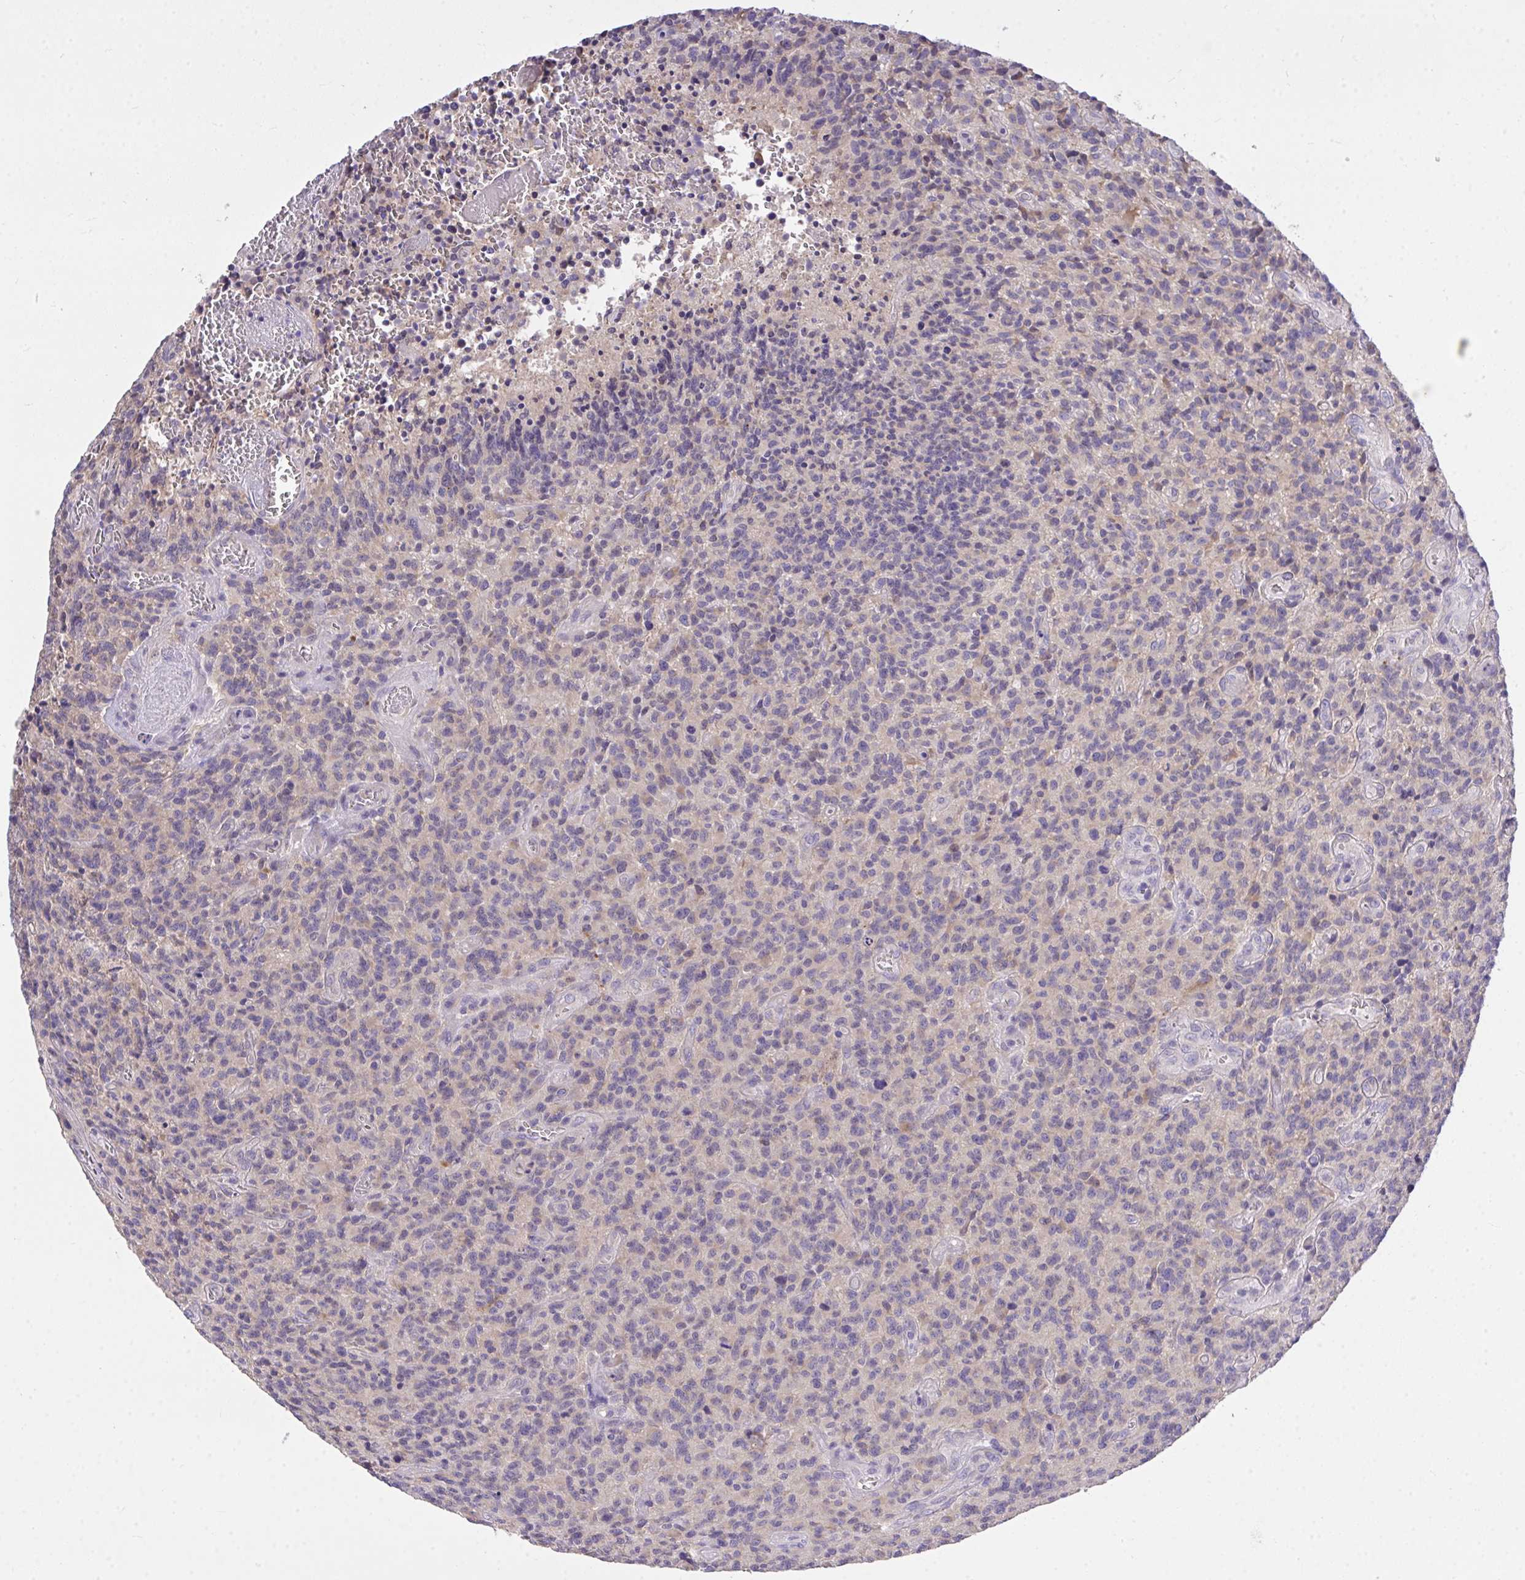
{"staining": {"intensity": "weak", "quantity": "<25%", "location": "cytoplasmic/membranous"}, "tissue": "glioma", "cell_type": "Tumor cells", "image_type": "cancer", "snomed": [{"axis": "morphology", "description": "Glioma, malignant, High grade"}, {"axis": "topography", "description": "Brain"}], "caption": "High magnification brightfield microscopy of glioma stained with DAB (3,3'-diaminobenzidine) (brown) and counterstained with hematoxylin (blue): tumor cells show no significant positivity. (Stains: DAB immunohistochemistry (IHC) with hematoxylin counter stain, Microscopy: brightfield microscopy at high magnification).", "gene": "MPC2", "patient": {"sex": "male", "age": 76}}